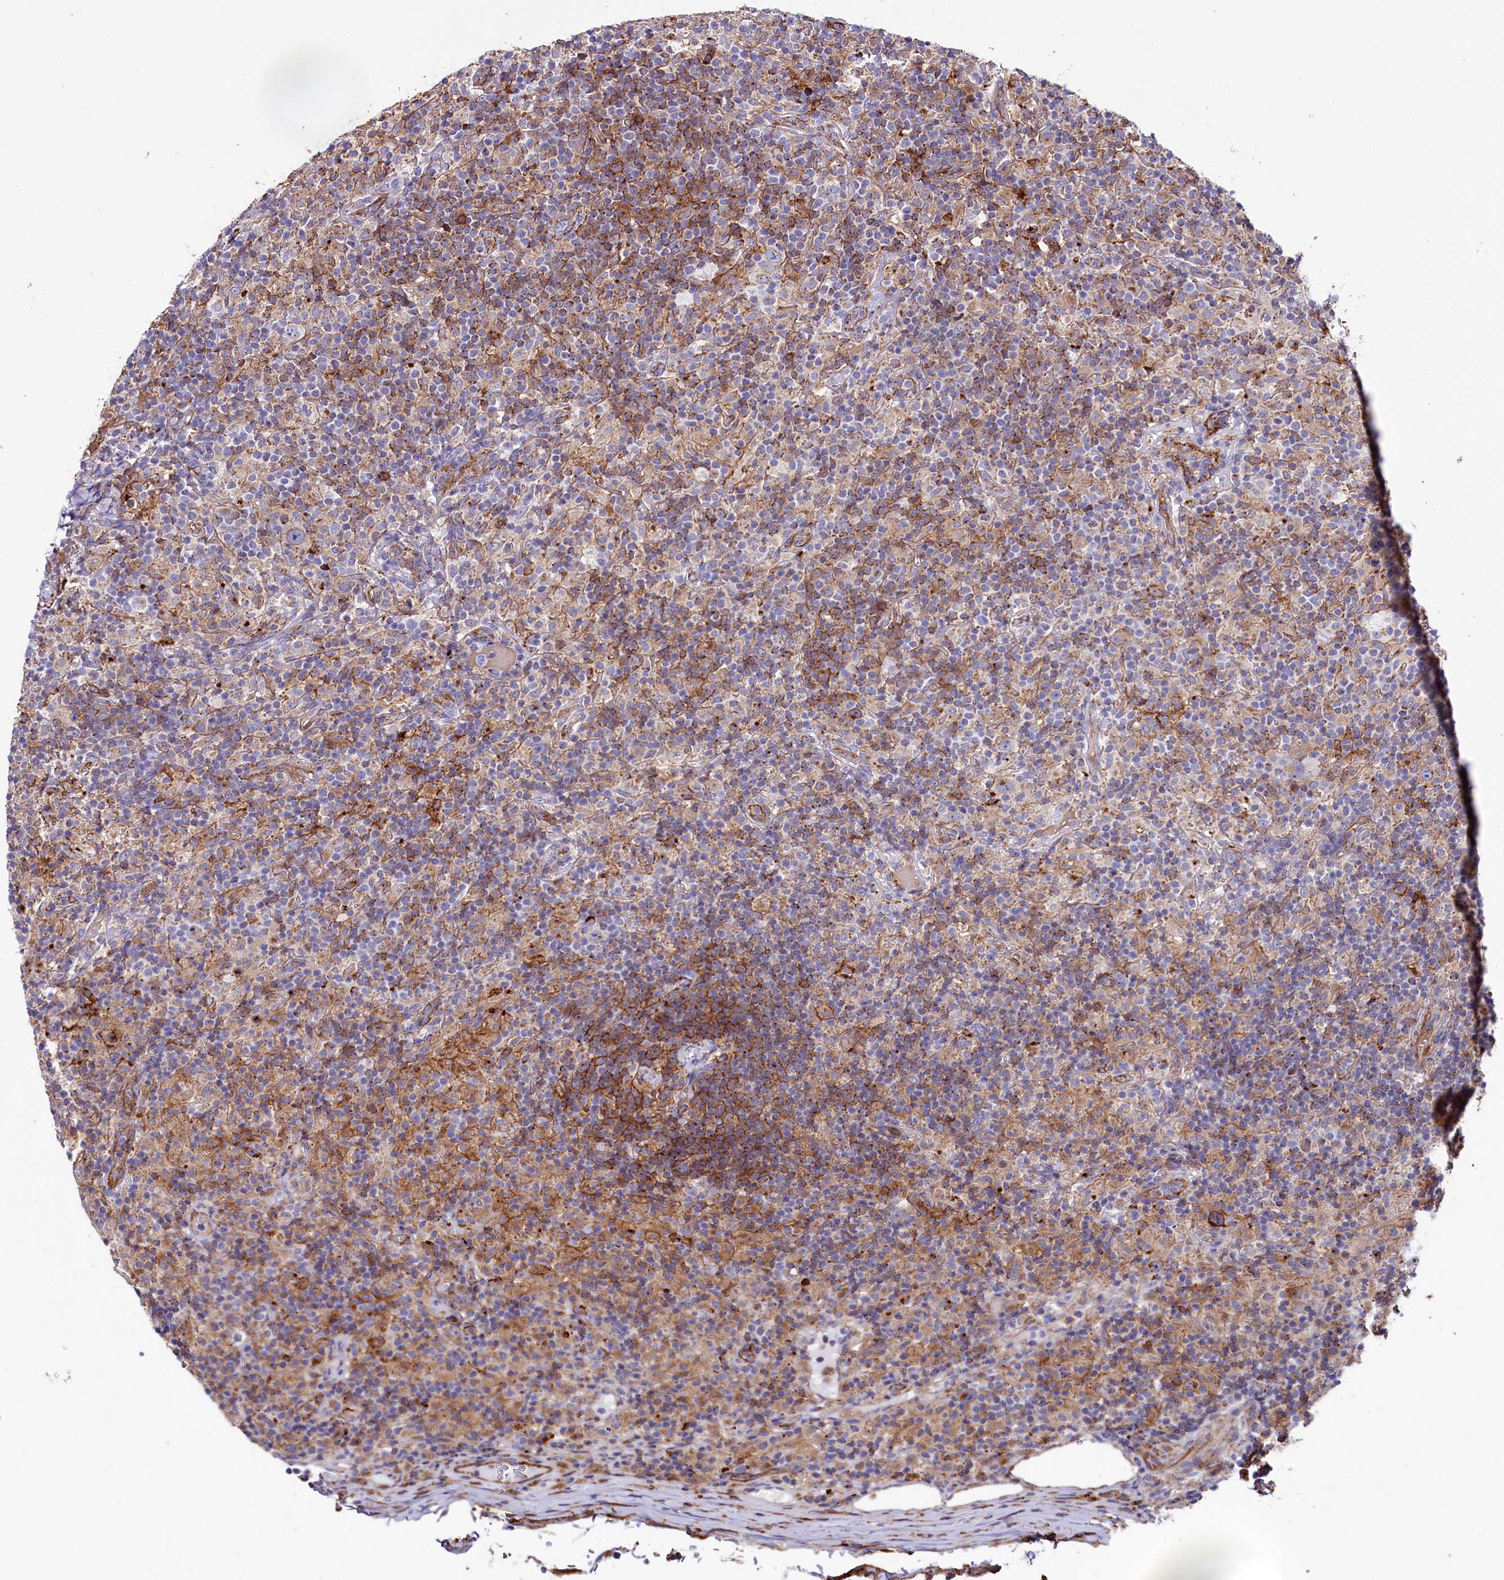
{"staining": {"intensity": "negative", "quantity": "none", "location": "none"}, "tissue": "lymphoma", "cell_type": "Tumor cells", "image_type": "cancer", "snomed": [{"axis": "morphology", "description": "Hodgkin's disease, NOS"}, {"axis": "topography", "description": "Lymph node"}], "caption": "IHC histopathology image of neoplastic tissue: lymphoma stained with DAB displays no significant protein staining in tumor cells.", "gene": "IL20RA", "patient": {"sex": "male", "age": 70}}